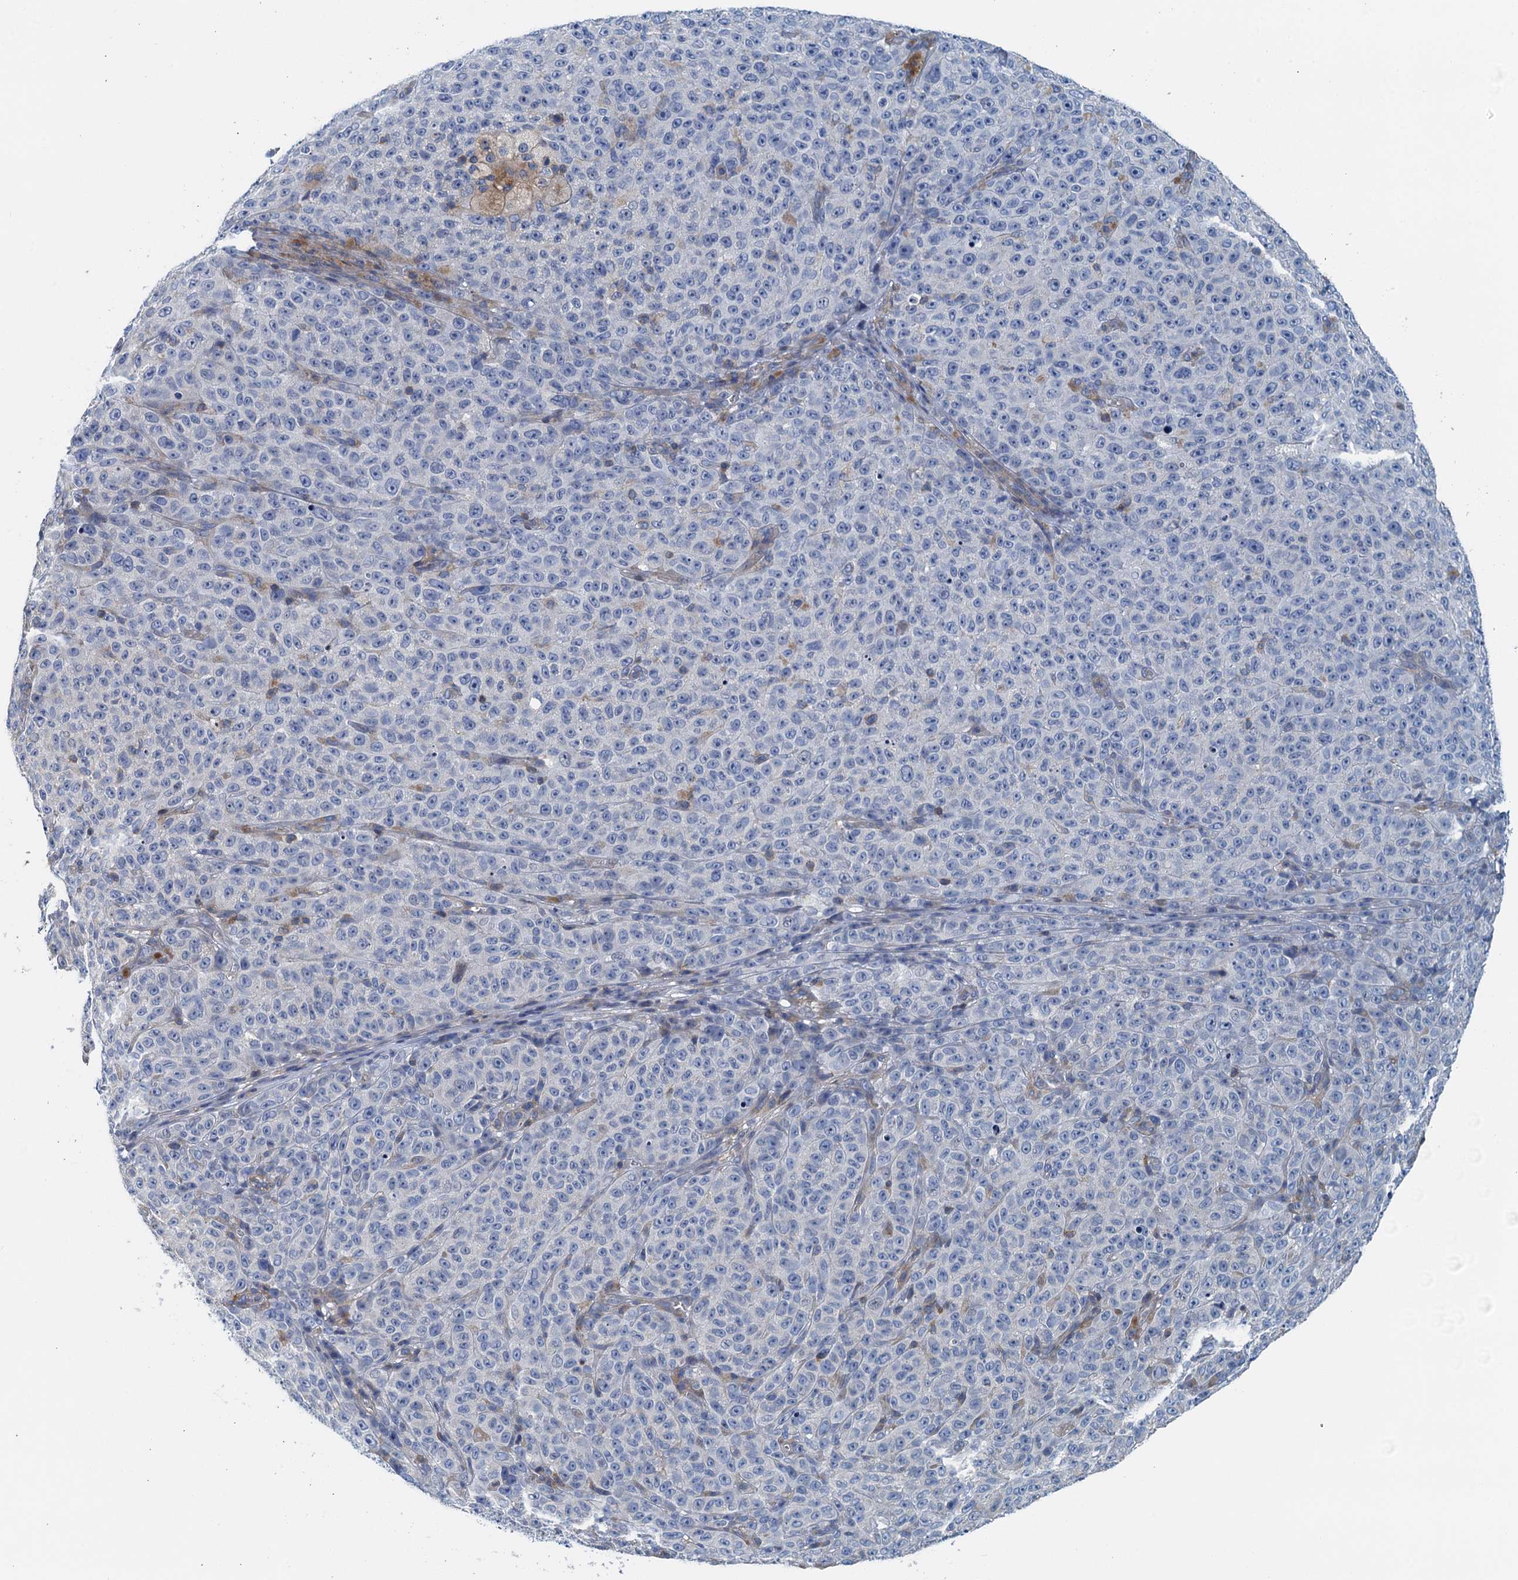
{"staining": {"intensity": "negative", "quantity": "none", "location": "none"}, "tissue": "melanoma", "cell_type": "Tumor cells", "image_type": "cancer", "snomed": [{"axis": "morphology", "description": "Malignant melanoma, NOS"}, {"axis": "topography", "description": "Skin"}], "caption": "The histopathology image reveals no staining of tumor cells in melanoma.", "gene": "PPP1R14D", "patient": {"sex": "female", "age": 82}}